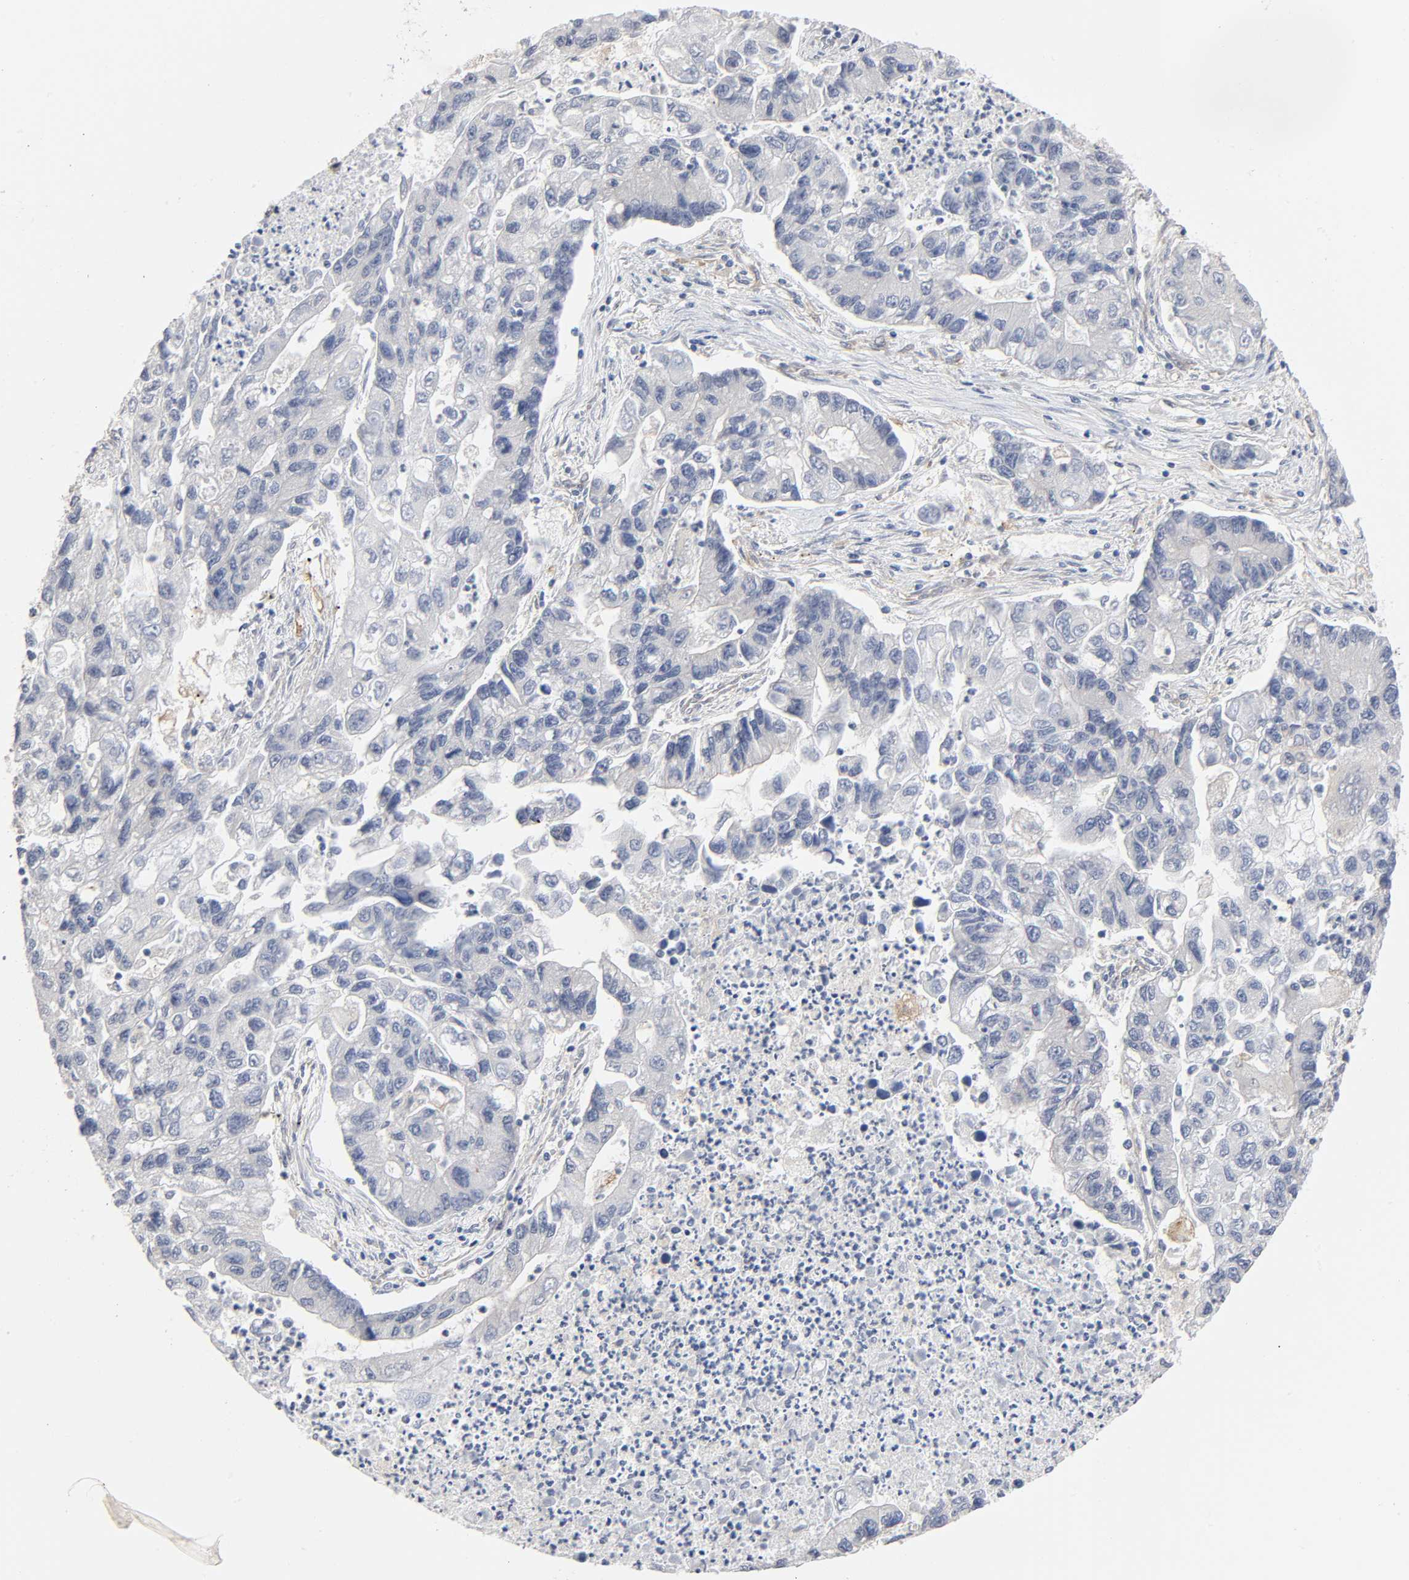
{"staining": {"intensity": "negative", "quantity": "none", "location": "none"}, "tissue": "lung cancer", "cell_type": "Tumor cells", "image_type": "cancer", "snomed": [{"axis": "morphology", "description": "Adenocarcinoma, NOS"}, {"axis": "topography", "description": "Lung"}], "caption": "Tumor cells show no significant expression in lung cancer.", "gene": "RAB13", "patient": {"sex": "female", "age": 51}}